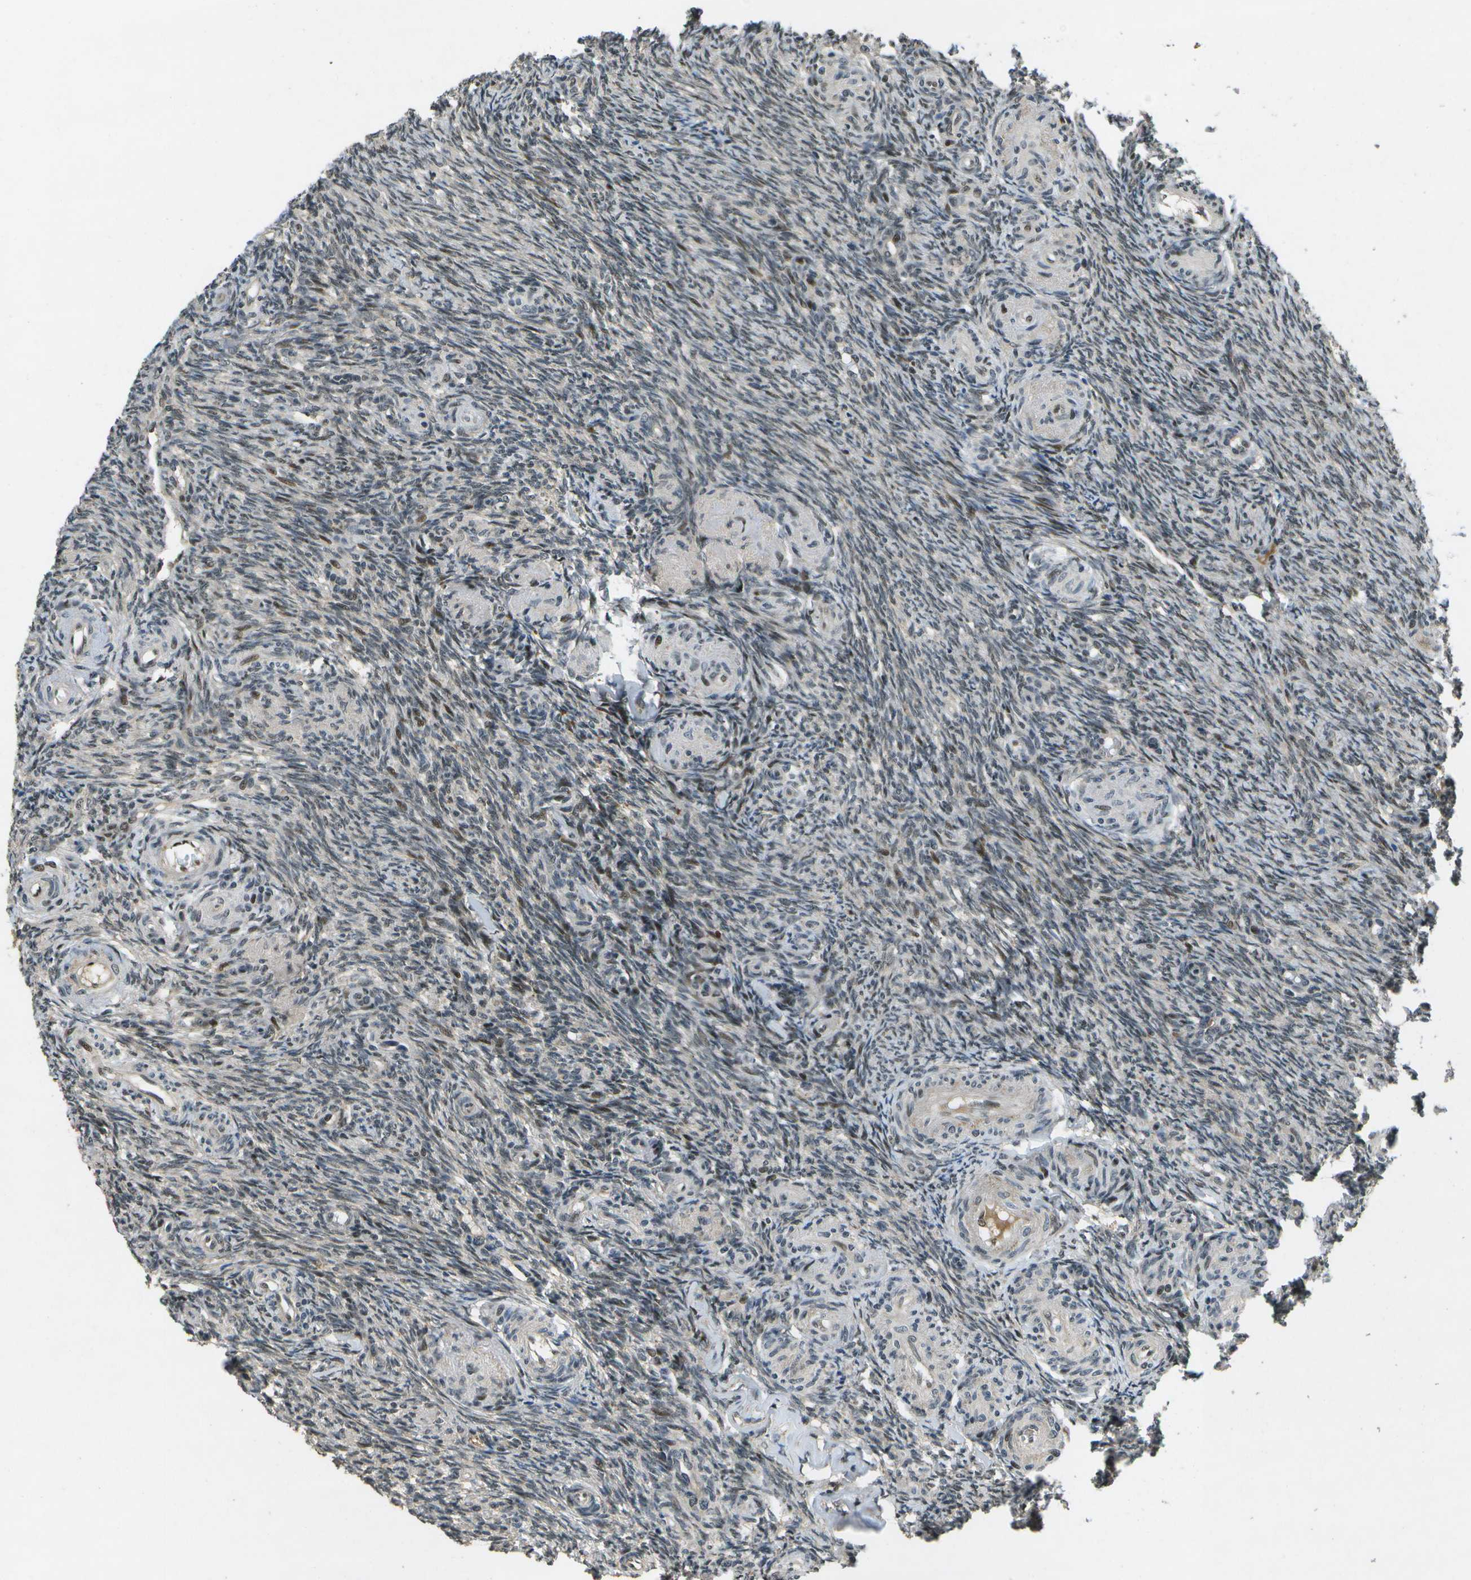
{"staining": {"intensity": "strong", "quantity": ">75%", "location": "nuclear"}, "tissue": "ovary", "cell_type": "Follicle cells", "image_type": "normal", "snomed": [{"axis": "morphology", "description": "Normal tissue, NOS"}, {"axis": "topography", "description": "Ovary"}], "caption": "DAB (3,3'-diaminobenzidine) immunohistochemical staining of benign human ovary reveals strong nuclear protein positivity in approximately >75% of follicle cells.", "gene": "GANC", "patient": {"sex": "female", "age": 41}}